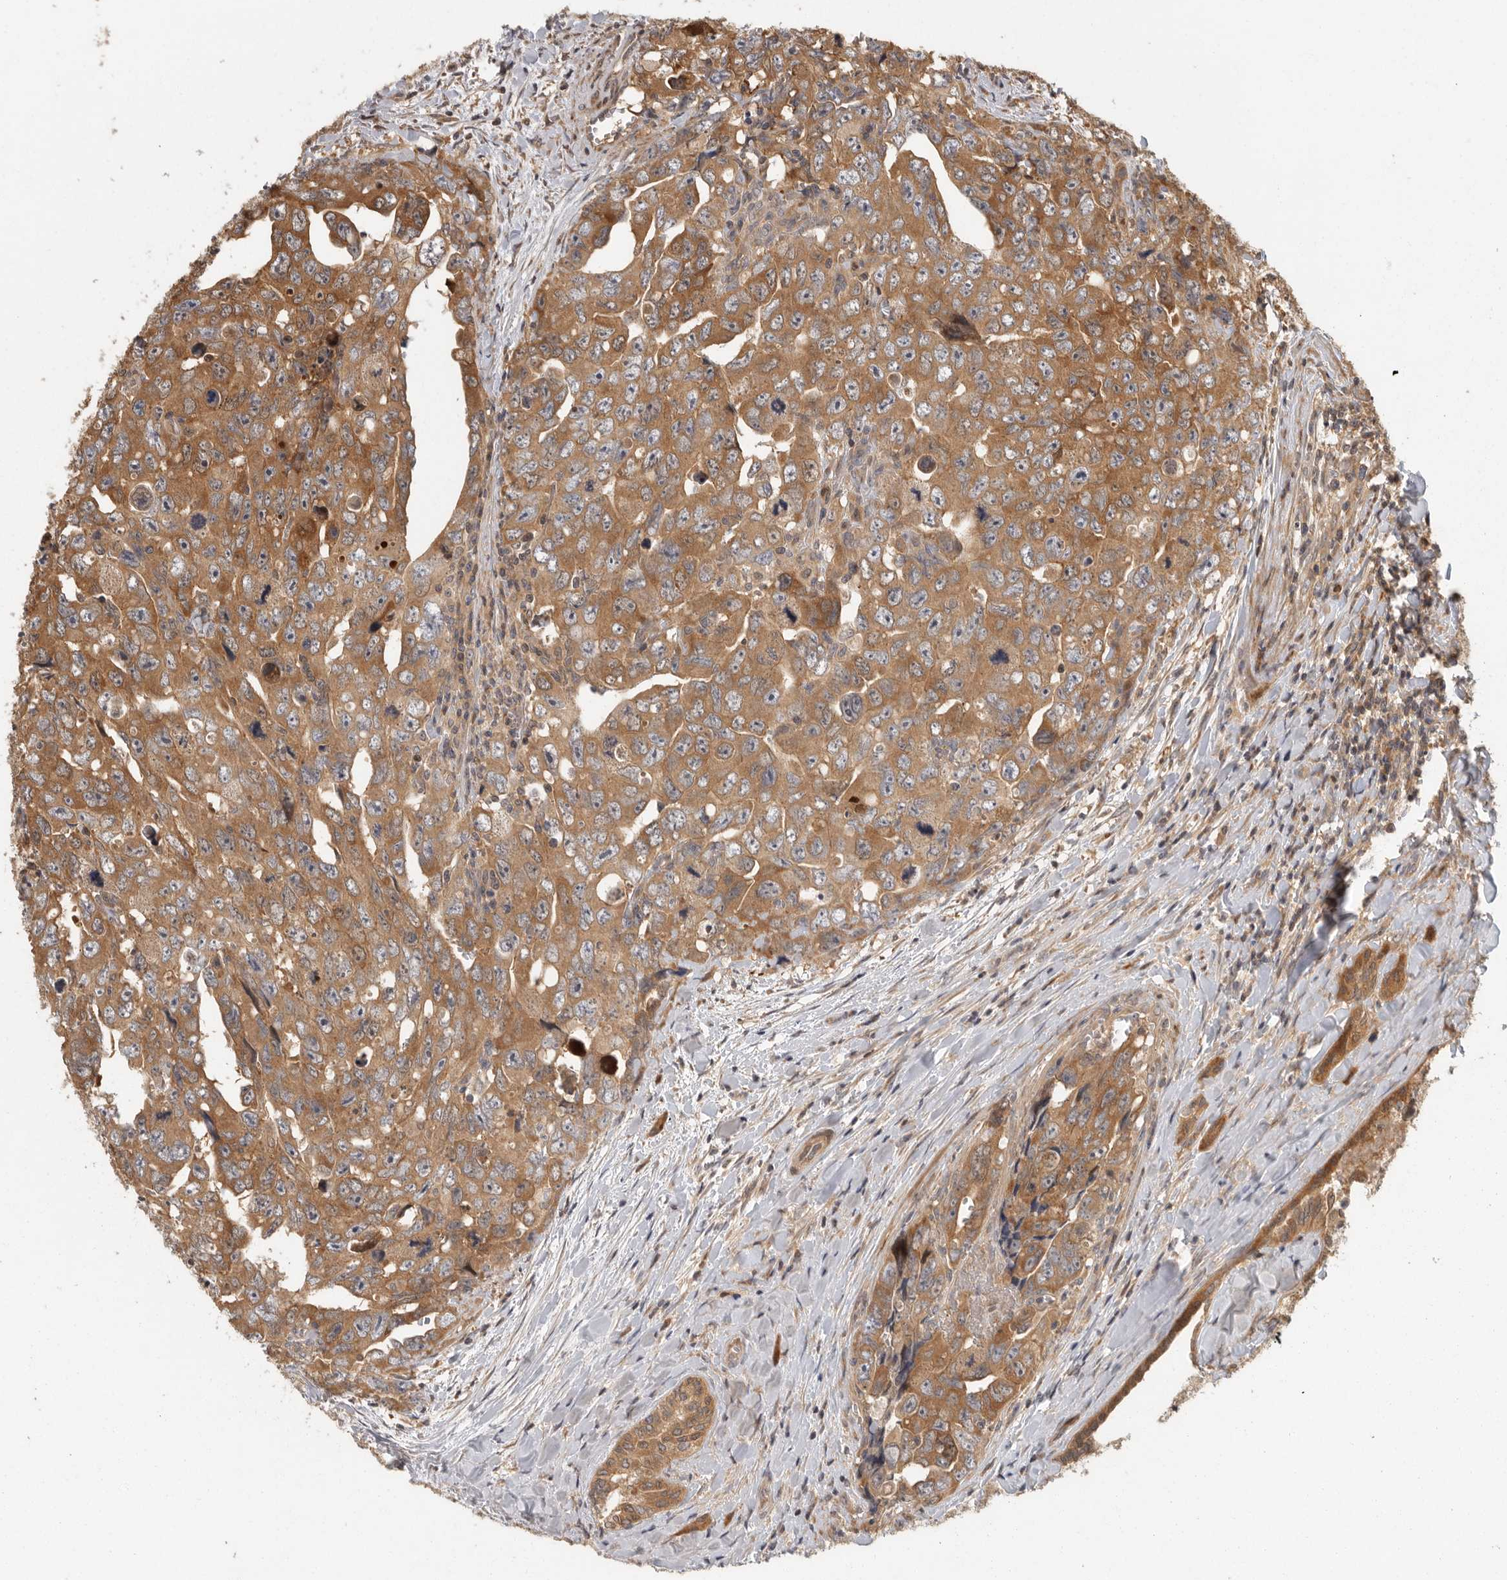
{"staining": {"intensity": "moderate", "quantity": ">75%", "location": "cytoplasmic/membranous"}, "tissue": "testis cancer", "cell_type": "Tumor cells", "image_type": "cancer", "snomed": [{"axis": "morphology", "description": "Carcinoma, Embryonal, NOS"}, {"axis": "topography", "description": "Testis"}], "caption": "Human embryonal carcinoma (testis) stained with a protein marker exhibits moderate staining in tumor cells.", "gene": "SWT1", "patient": {"sex": "male", "age": 28}}